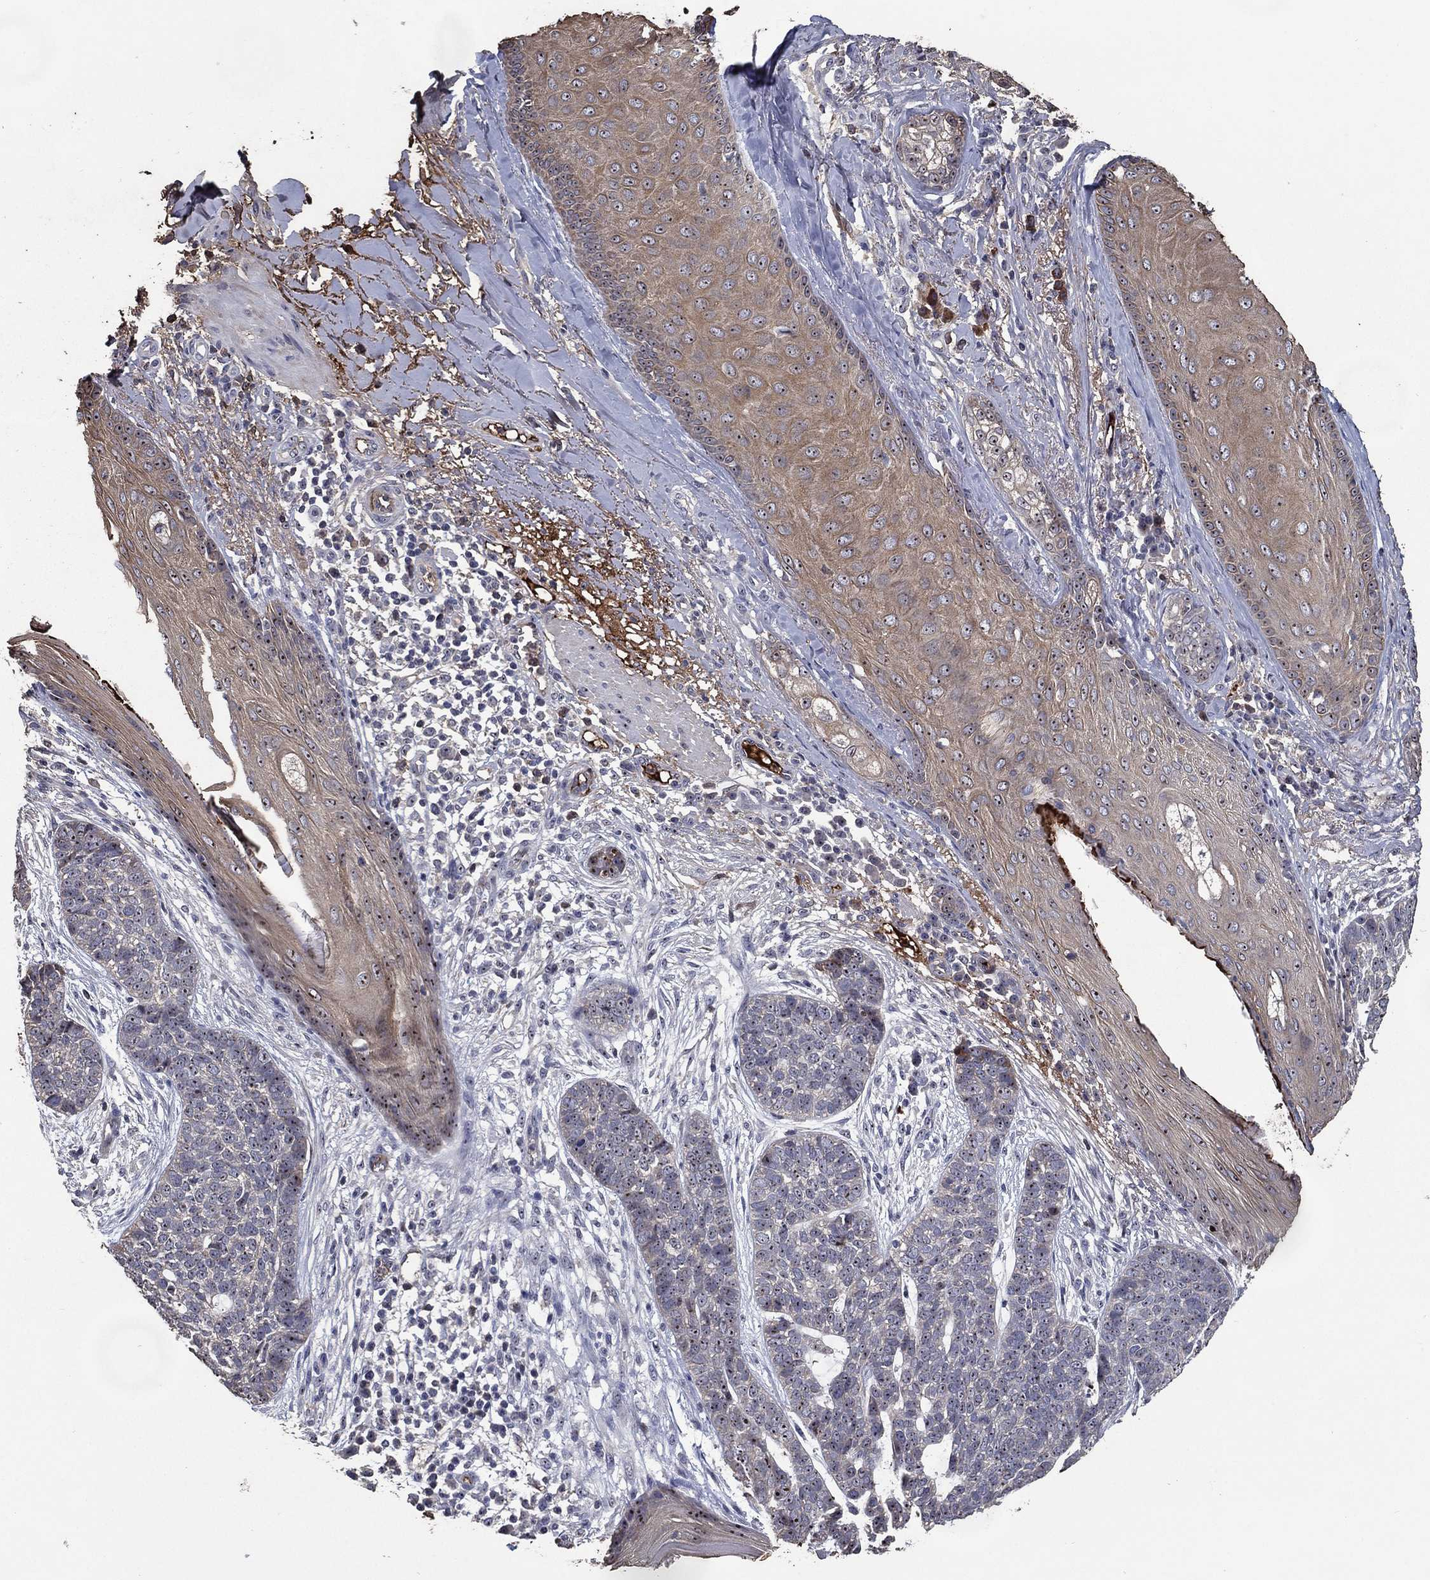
{"staining": {"intensity": "weak", "quantity": "25%-75%", "location": "cytoplasmic/membranous"}, "tissue": "skin cancer", "cell_type": "Tumor cells", "image_type": "cancer", "snomed": [{"axis": "morphology", "description": "Squamous cell carcinoma, NOS"}, {"axis": "topography", "description": "Skin"}], "caption": "Skin cancer stained with a brown dye displays weak cytoplasmic/membranous positive expression in approximately 25%-75% of tumor cells.", "gene": "EFNA1", "patient": {"sex": "male", "age": 88}}